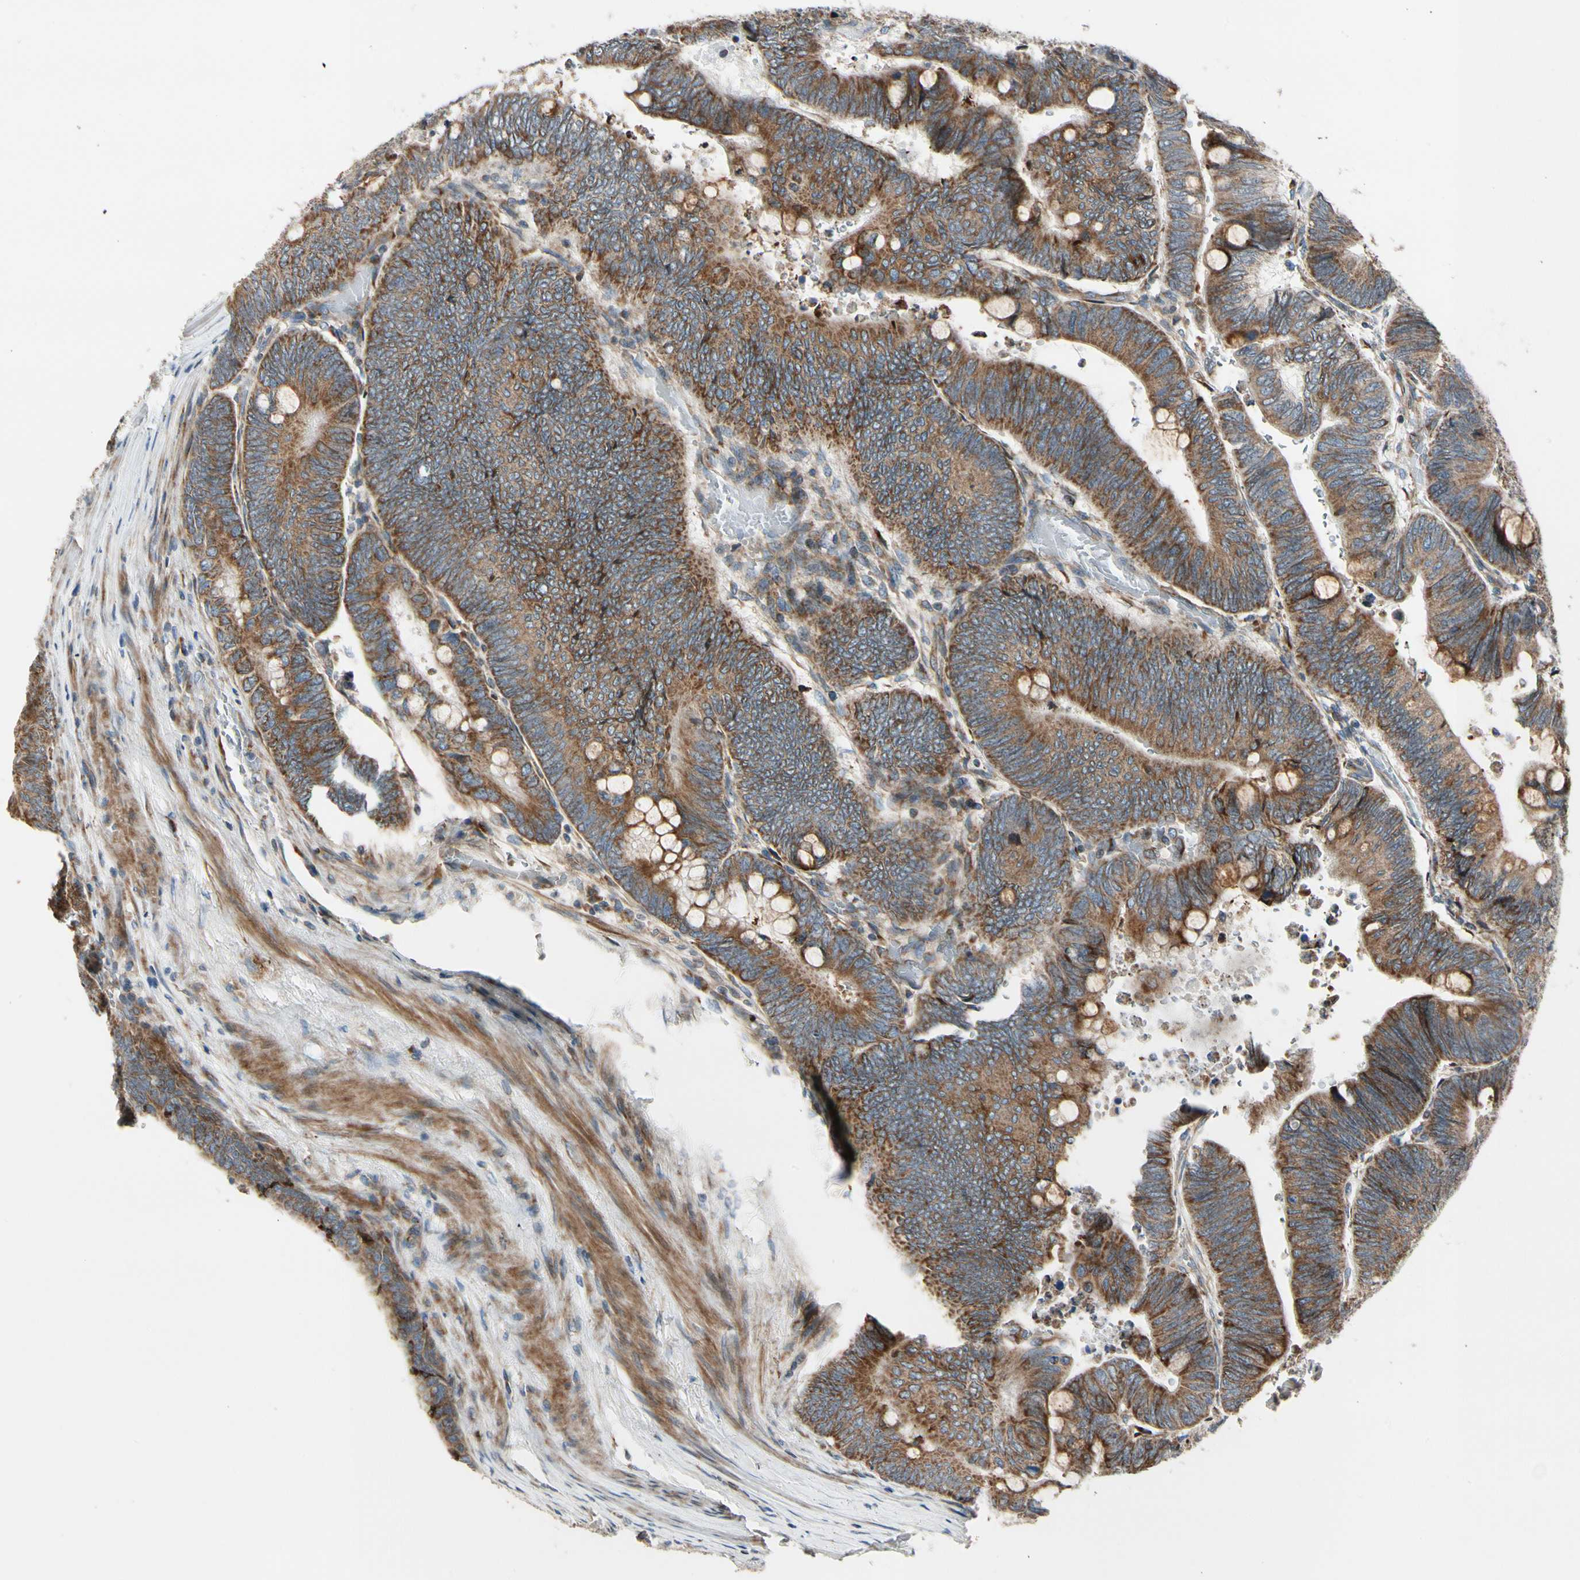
{"staining": {"intensity": "moderate", "quantity": ">75%", "location": "cytoplasmic/membranous"}, "tissue": "colorectal cancer", "cell_type": "Tumor cells", "image_type": "cancer", "snomed": [{"axis": "morphology", "description": "Normal tissue, NOS"}, {"axis": "morphology", "description": "Adenocarcinoma, NOS"}, {"axis": "topography", "description": "Rectum"}, {"axis": "topography", "description": "Peripheral nerve tissue"}], "caption": "About >75% of tumor cells in human adenocarcinoma (colorectal) reveal moderate cytoplasmic/membranous protein positivity as visualized by brown immunohistochemical staining.", "gene": "MRPL9", "patient": {"sex": "male", "age": 92}}